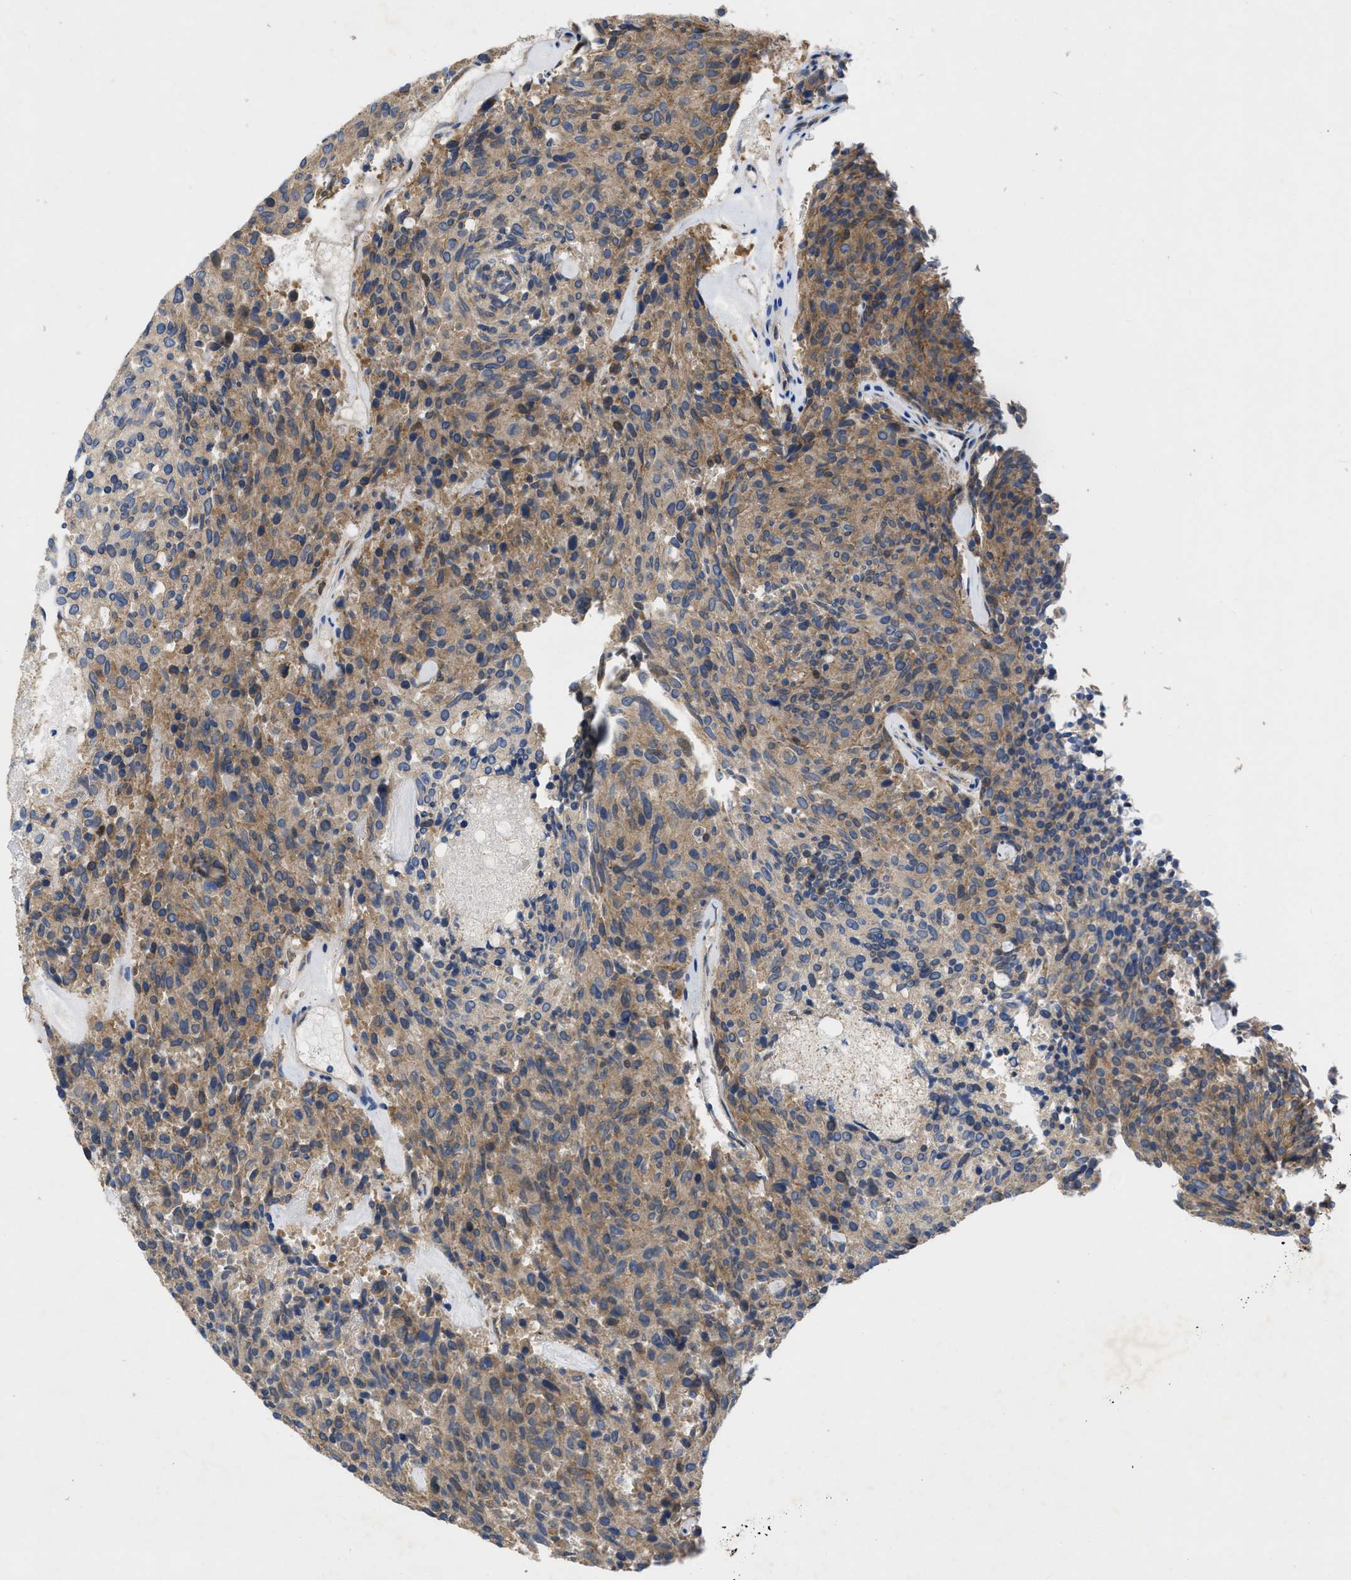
{"staining": {"intensity": "moderate", "quantity": ">75%", "location": "cytoplasmic/membranous"}, "tissue": "carcinoid", "cell_type": "Tumor cells", "image_type": "cancer", "snomed": [{"axis": "morphology", "description": "Carcinoid, malignant, NOS"}, {"axis": "topography", "description": "Pancreas"}], "caption": "Carcinoid tissue displays moderate cytoplasmic/membranous positivity in about >75% of tumor cells, visualized by immunohistochemistry.", "gene": "TMEM131", "patient": {"sex": "female", "age": 54}}